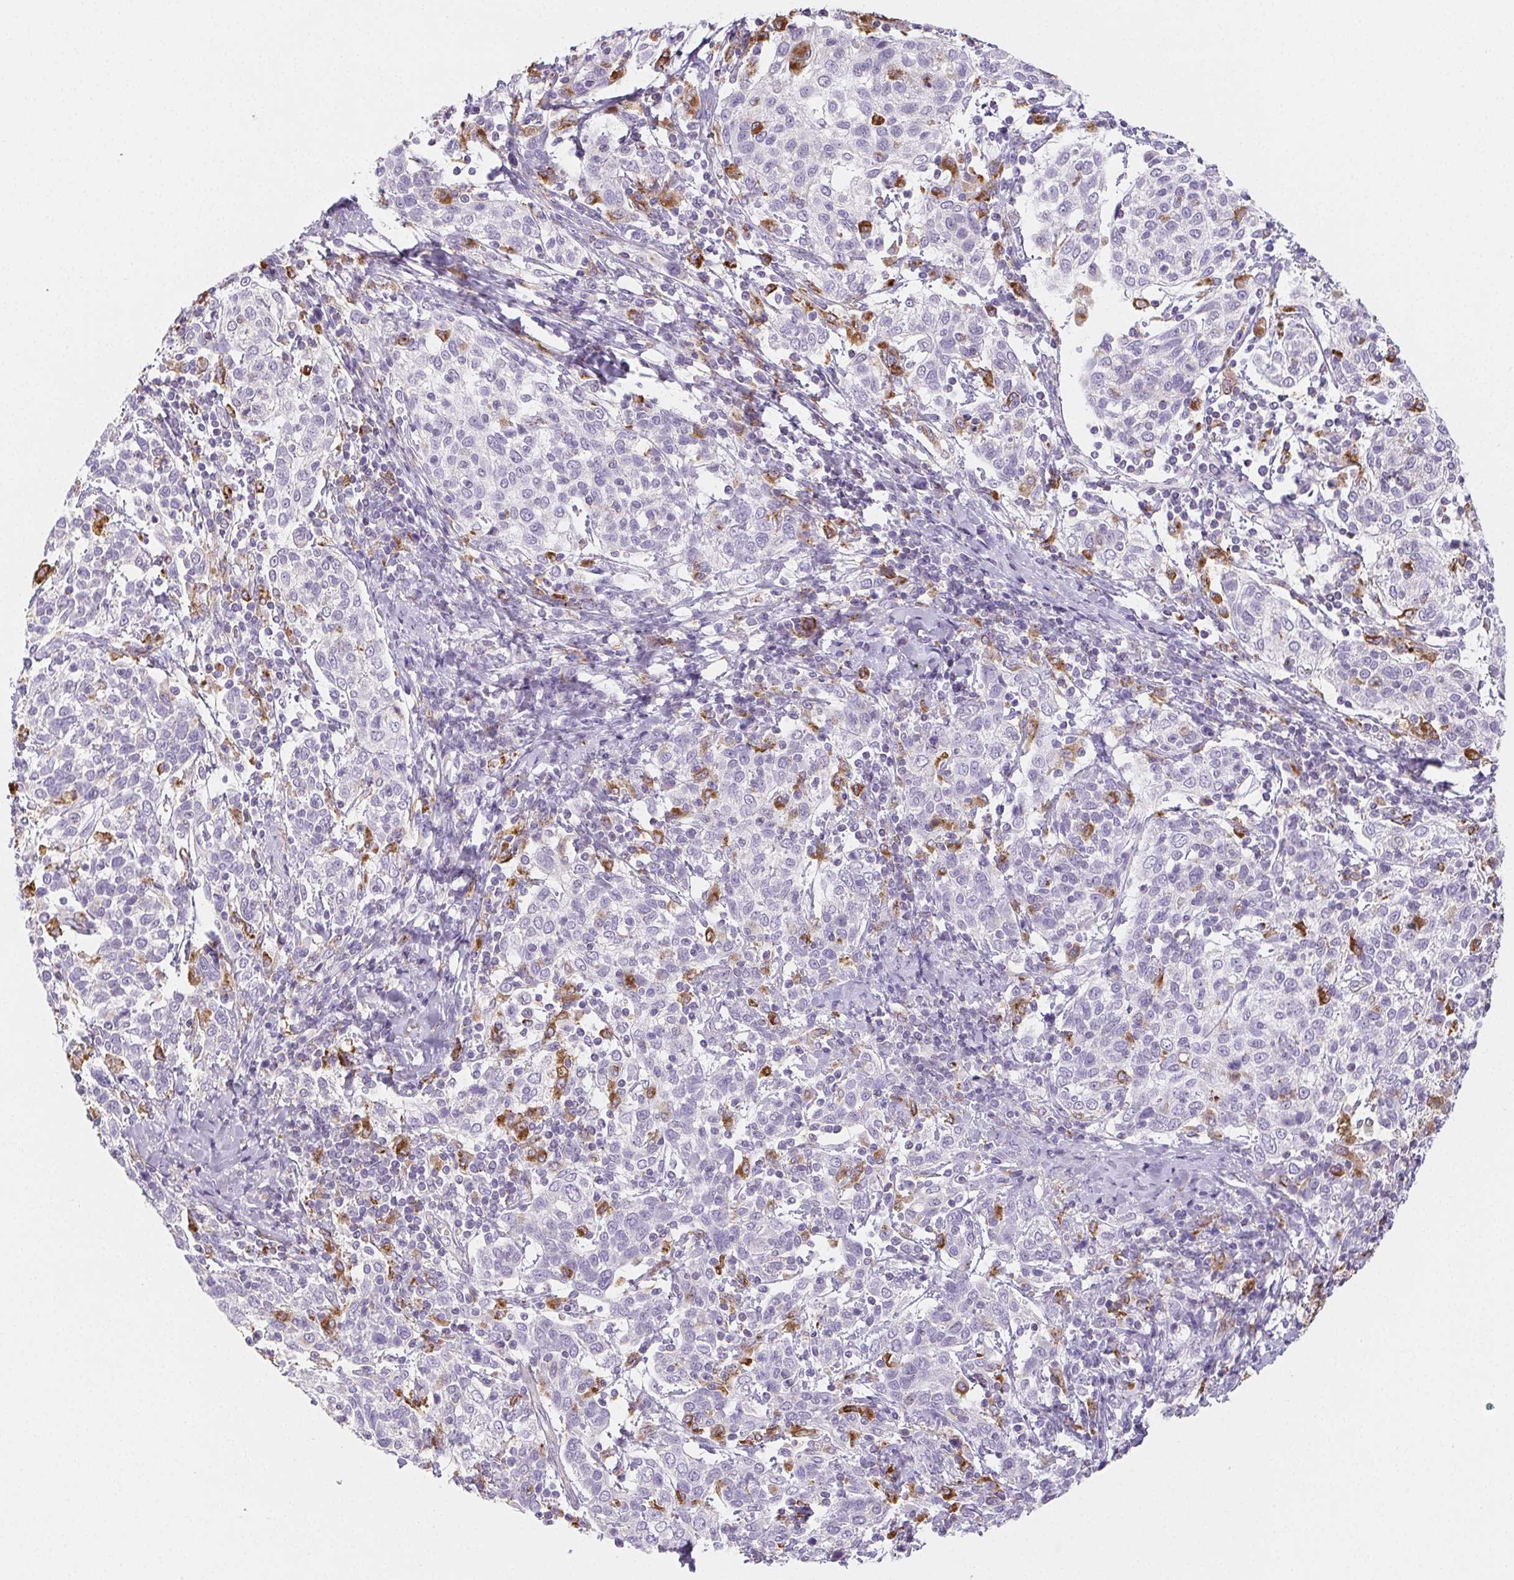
{"staining": {"intensity": "negative", "quantity": "none", "location": "none"}, "tissue": "cervical cancer", "cell_type": "Tumor cells", "image_type": "cancer", "snomed": [{"axis": "morphology", "description": "Squamous cell carcinoma, NOS"}, {"axis": "topography", "description": "Cervix"}], "caption": "Cervical squamous cell carcinoma was stained to show a protein in brown. There is no significant expression in tumor cells.", "gene": "LIPA", "patient": {"sex": "female", "age": 61}}